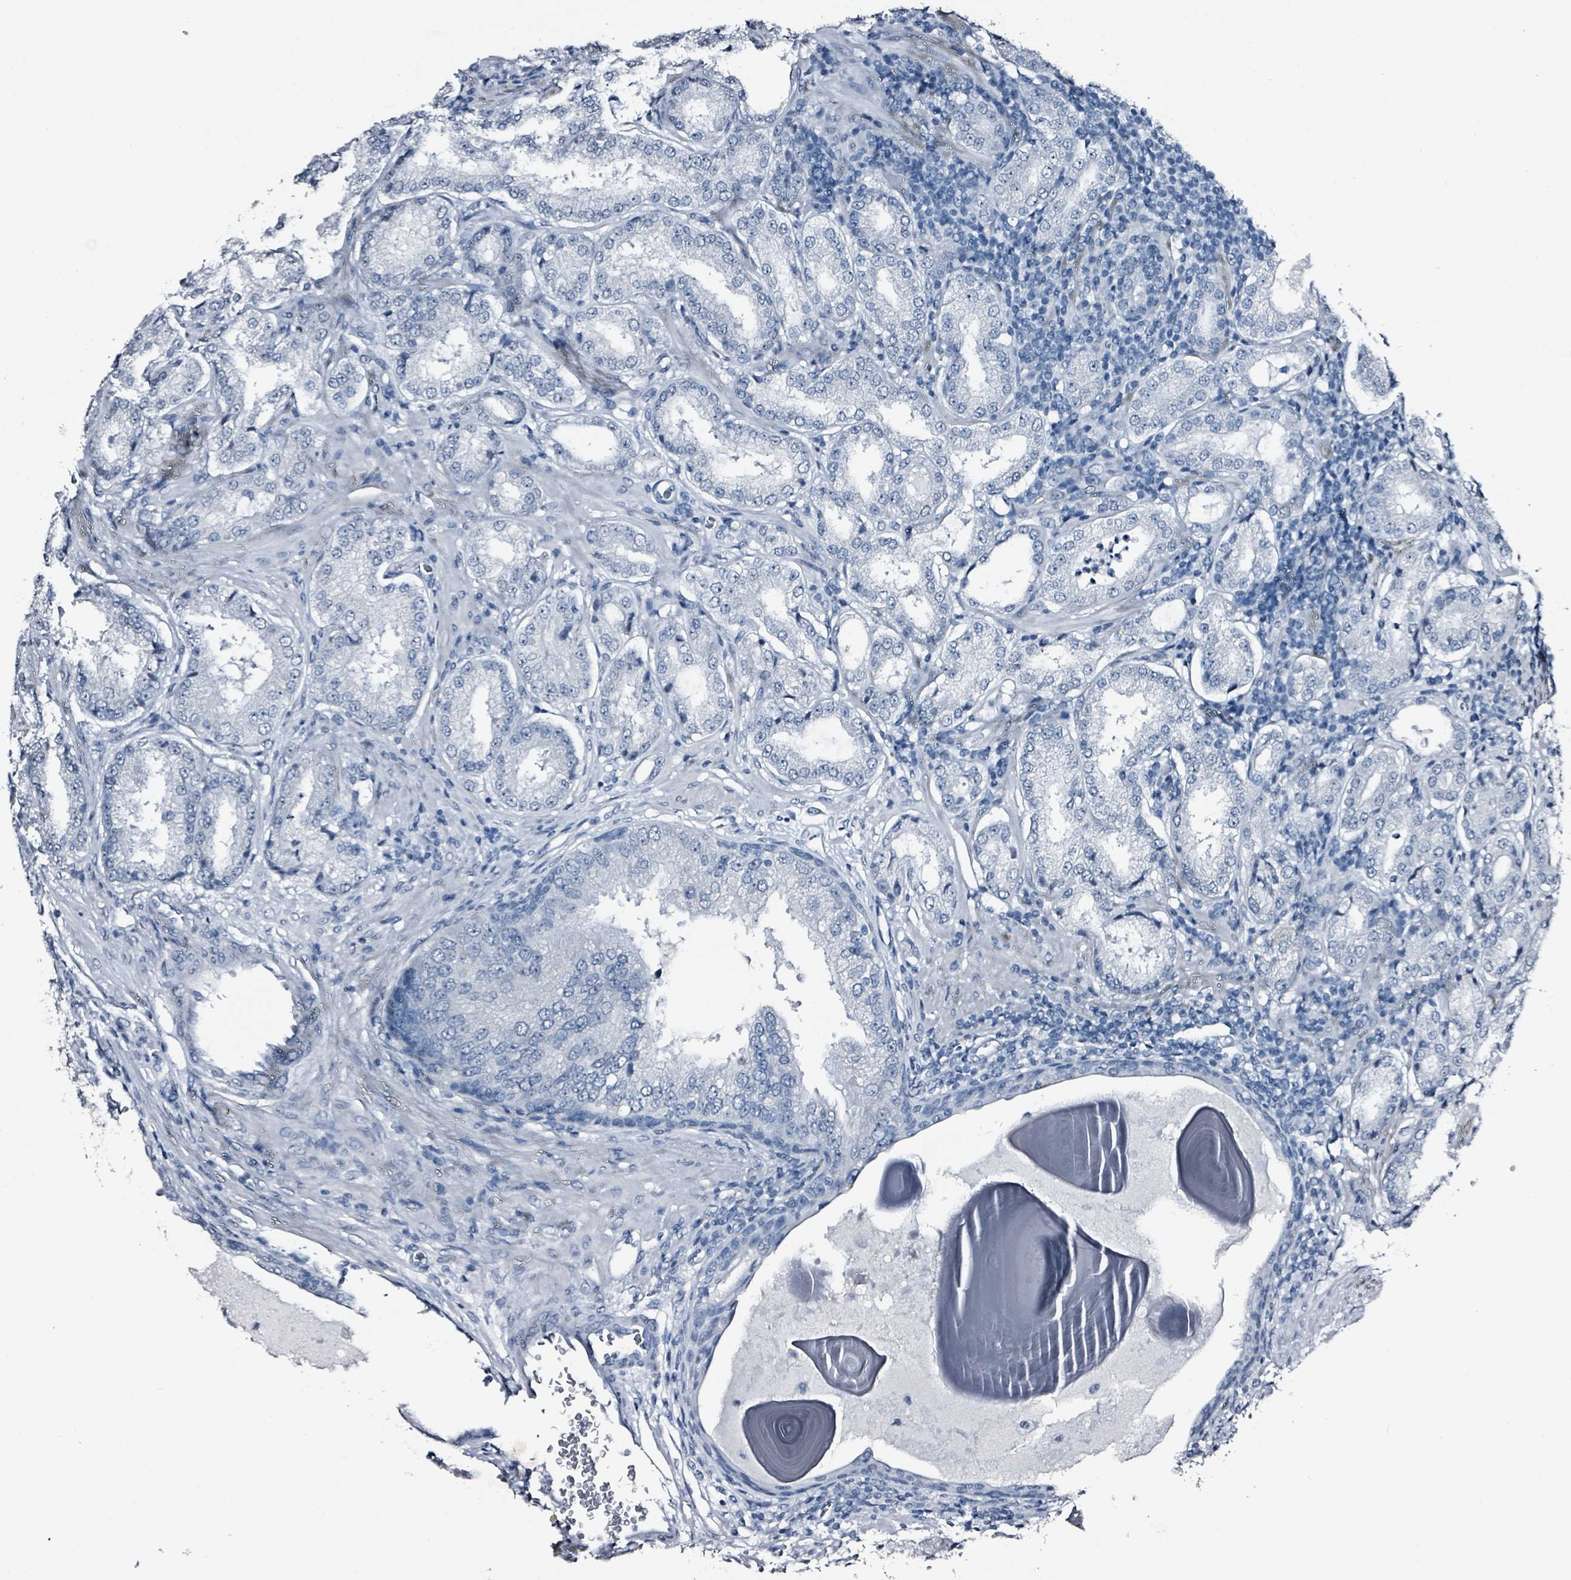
{"staining": {"intensity": "negative", "quantity": "none", "location": "none"}, "tissue": "prostate cancer", "cell_type": "Tumor cells", "image_type": "cancer", "snomed": [{"axis": "morphology", "description": "Adenocarcinoma, Low grade"}, {"axis": "topography", "description": "Prostate"}], "caption": "High power microscopy image of an immunohistochemistry (IHC) photomicrograph of prostate cancer, revealing no significant positivity in tumor cells.", "gene": "CA9", "patient": {"sex": "male", "age": 59}}